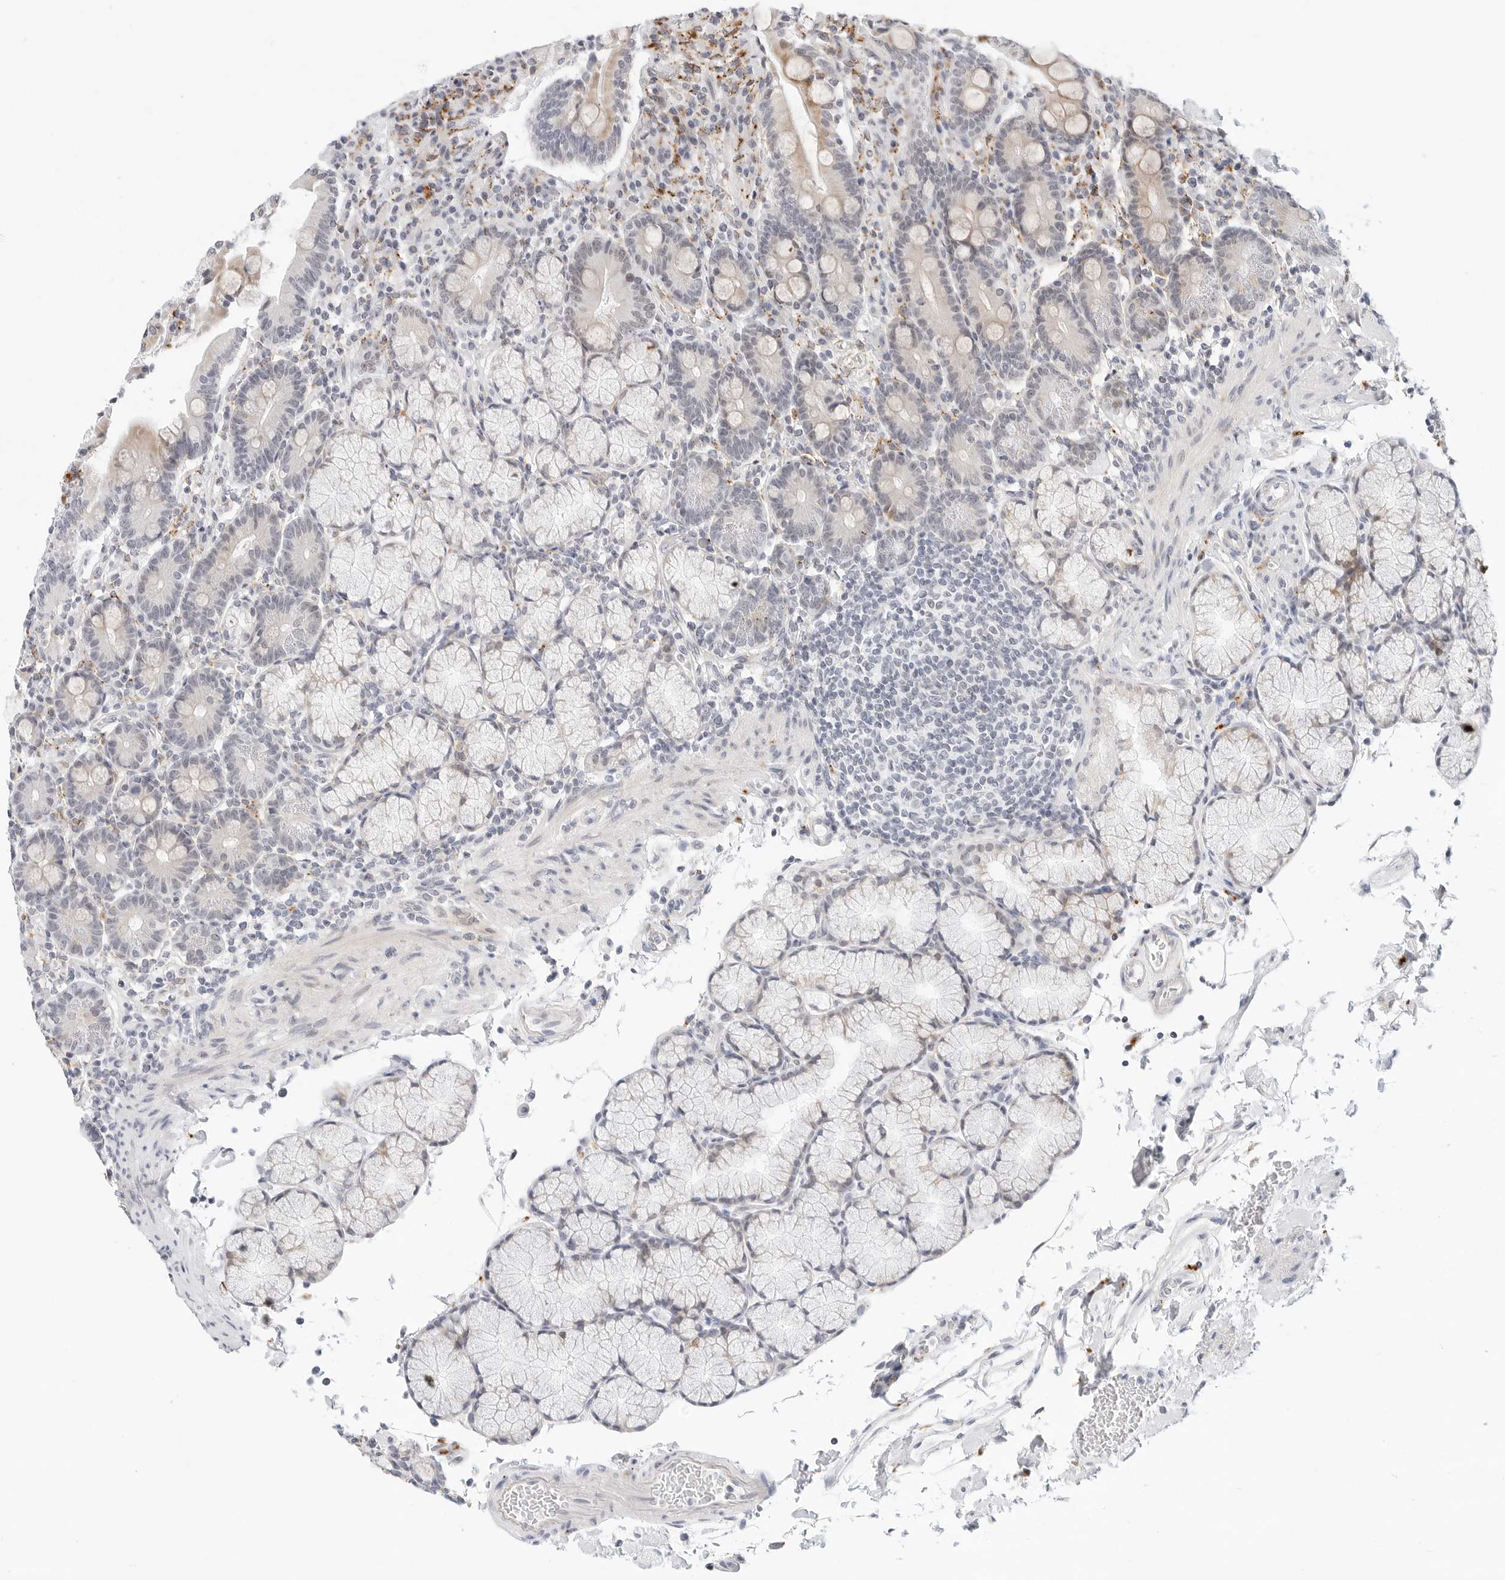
{"staining": {"intensity": "moderate", "quantity": "<25%", "location": "cytoplasmic/membranous"}, "tissue": "duodenum", "cell_type": "Glandular cells", "image_type": "normal", "snomed": [{"axis": "morphology", "description": "Normal tissue, NOS"}, {"axis": "topography", "description": "Small intestine, NOS"}], "caption": "An immunohistochemistry (IHC) photomicrograph of normal tissue is shown. Protein staining in brown shows moderate cytoplasmic/membranous positivity in duodenum within glandular cells.", "gene": "TSEN2", "patient": {"sex": "female", "age": 71}}